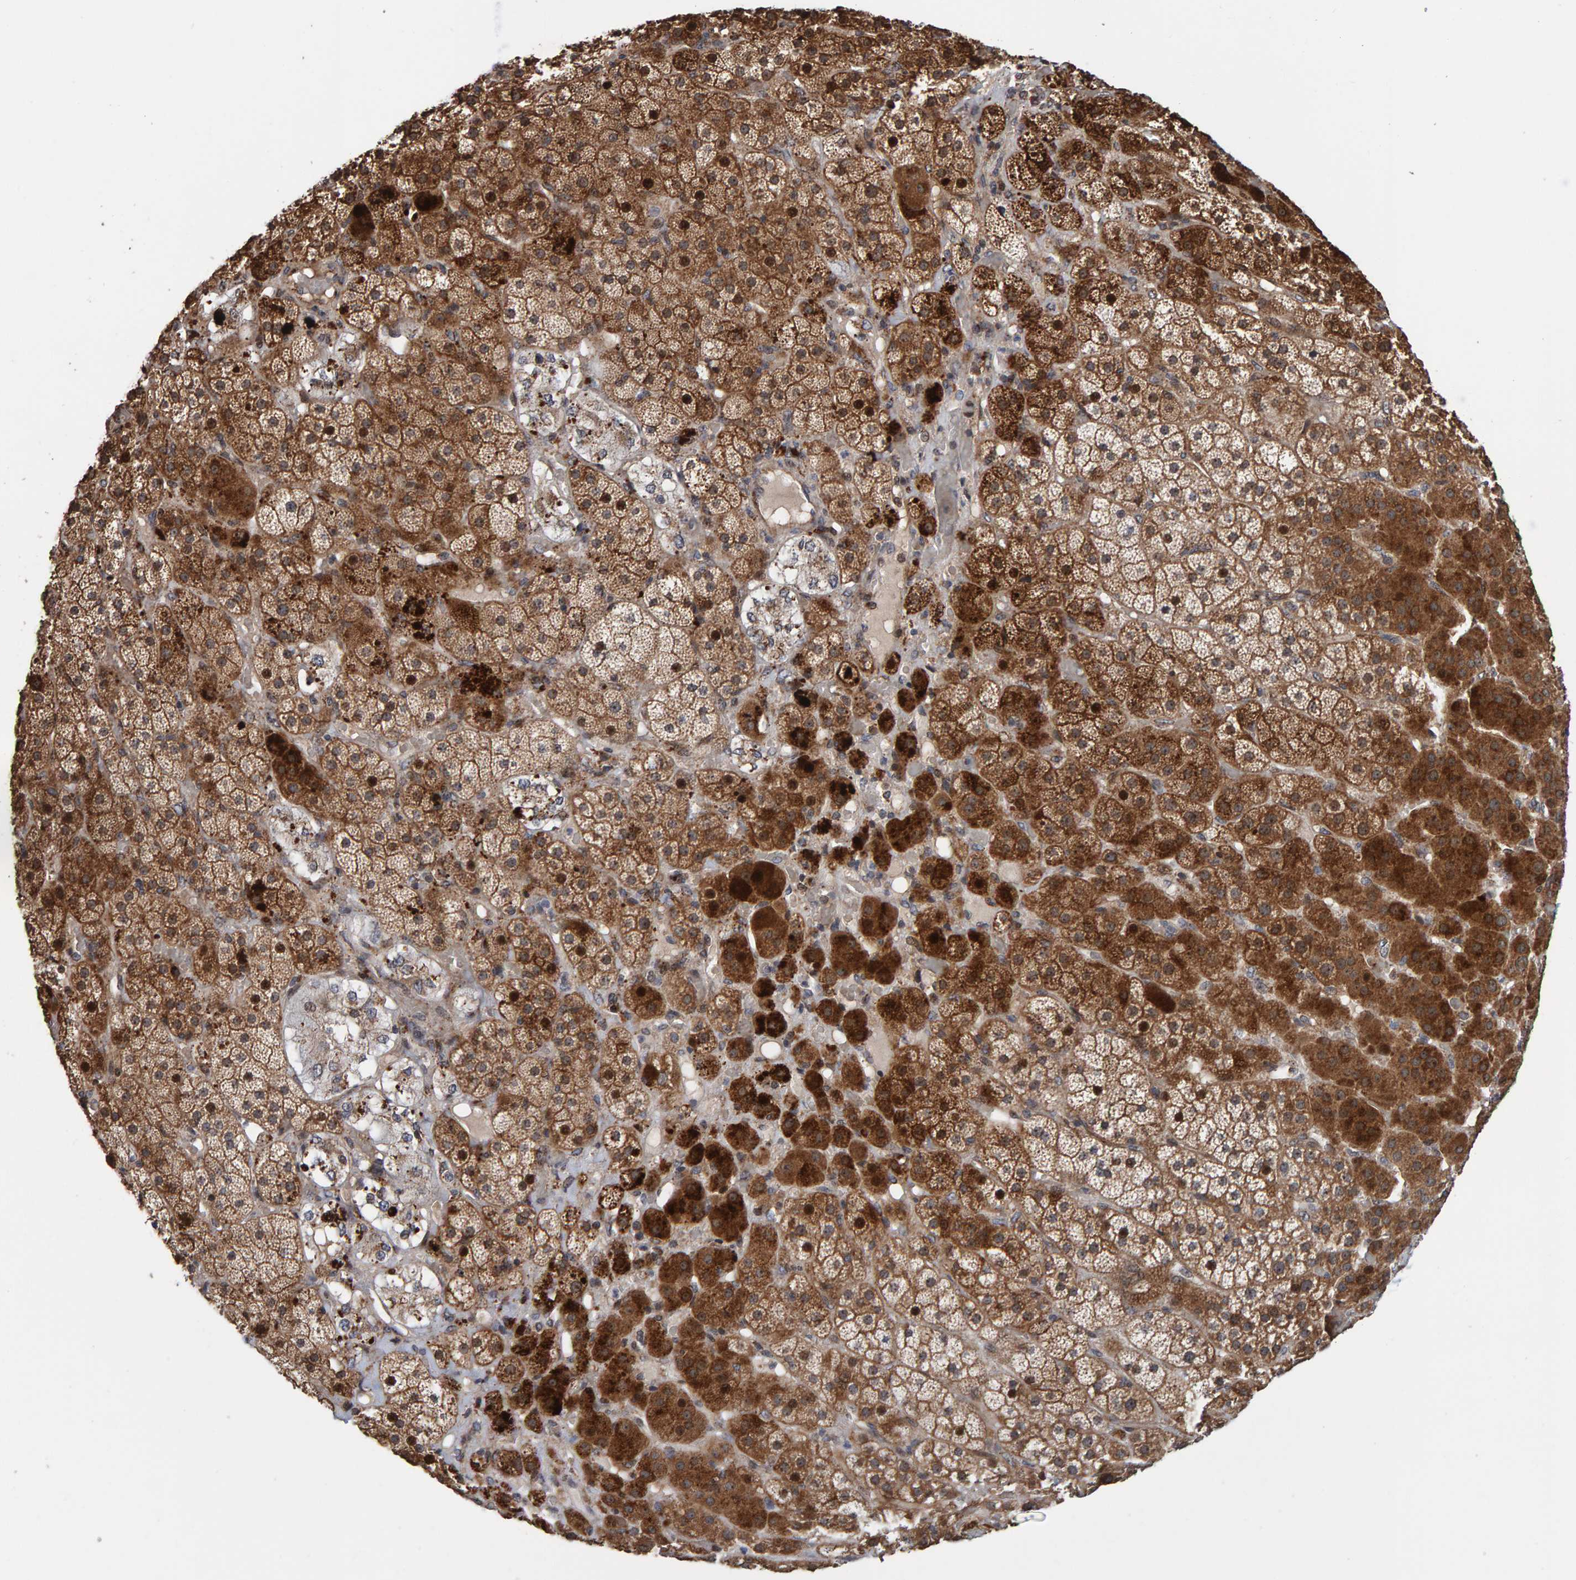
{"staining": {"intensity": "strong", "quantity": ">75%", "location": "cytoplasmic/membranous,nuclear"}, "tissue": "adrenal gland", "cell_type": "Glandular cells", "image_type": "normal", "snomed": [{"axis": "morphology", "description": "Normal tissue, NOS"}, {"axis": "topography", "description": "Adrenal gland"}], "caption": "High-magnification brightfield microscopy of benign adrenal gland stained with DAB (3,3'-diaminobenzidine) (brown) and counterstained with hematoxylin (blue). glandular cells exhibit strong cytoplasmic/membranous,nuclear positivity is appreciated in about>75% of cells. Immunohistochemistry stains the protein in brown and the nuclei are stained blue.", "gene": "CCDC25", "patient": {"sex": "male", "age": 57}}